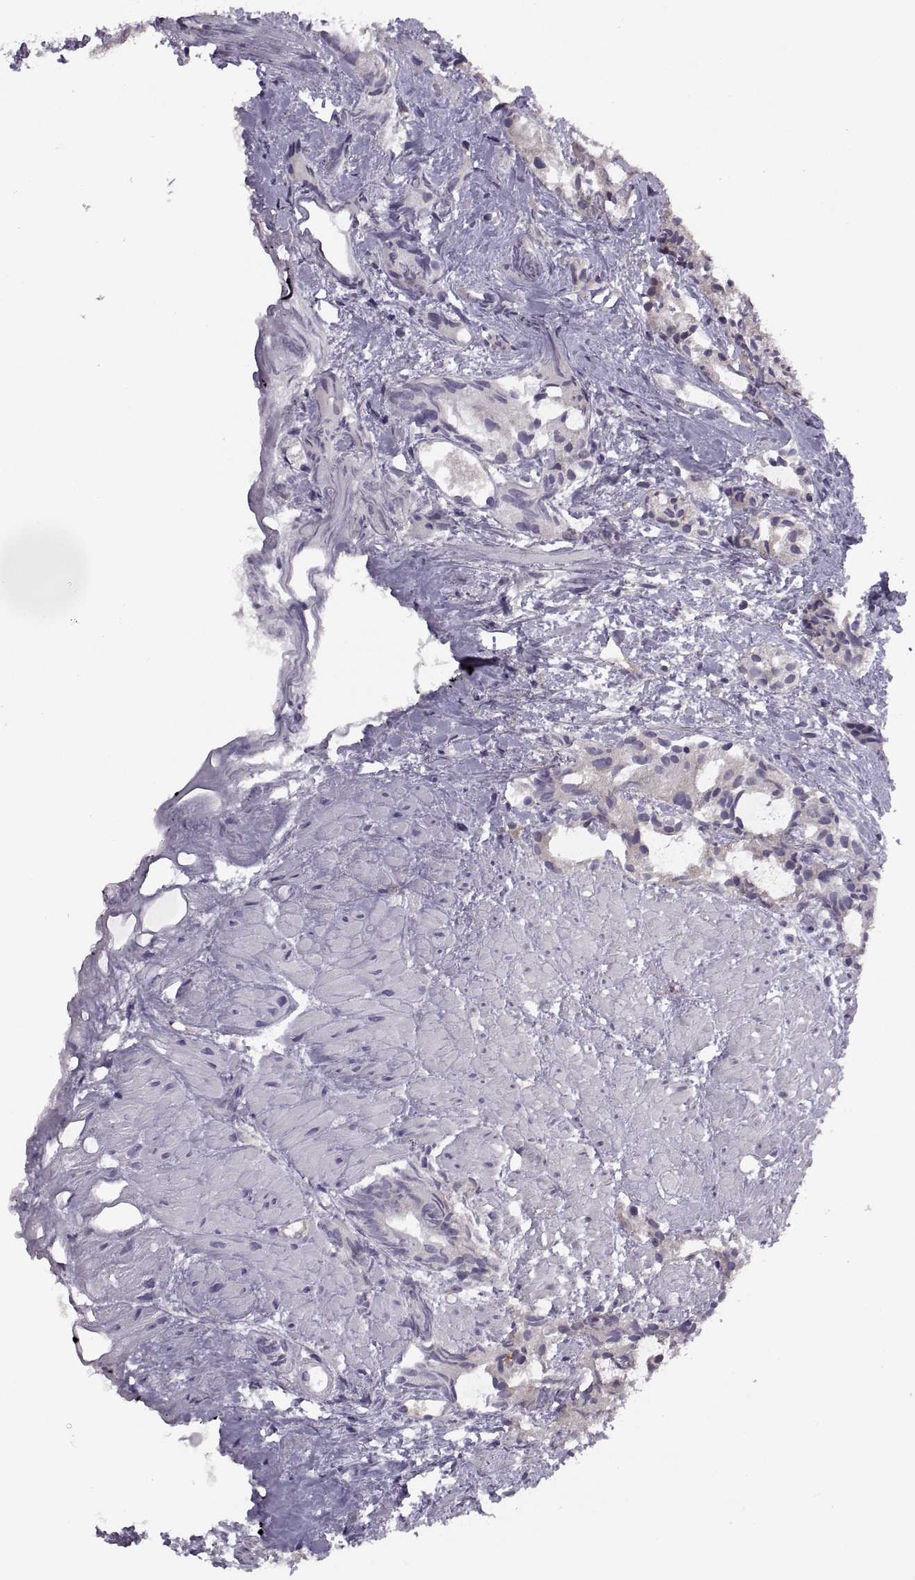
{"staining": {"intensity": "negative", "quantity": "none", "location": "none"}, "tissue": "prostate cancer", "cell_type": "Tumor cells", "image_type": "cancer", "snomed": [{"axis": "morphology", "description": "Adenocarcinoma, High grade"}, {"axis": "topography", "description": "Prostate"}], "caption": "Tumor cells show no significant protein positivity in high-grade adenocarcinoma (prostate).", "gene": "ACSBG2", "patient": {"sex": "male", "age": 79}}